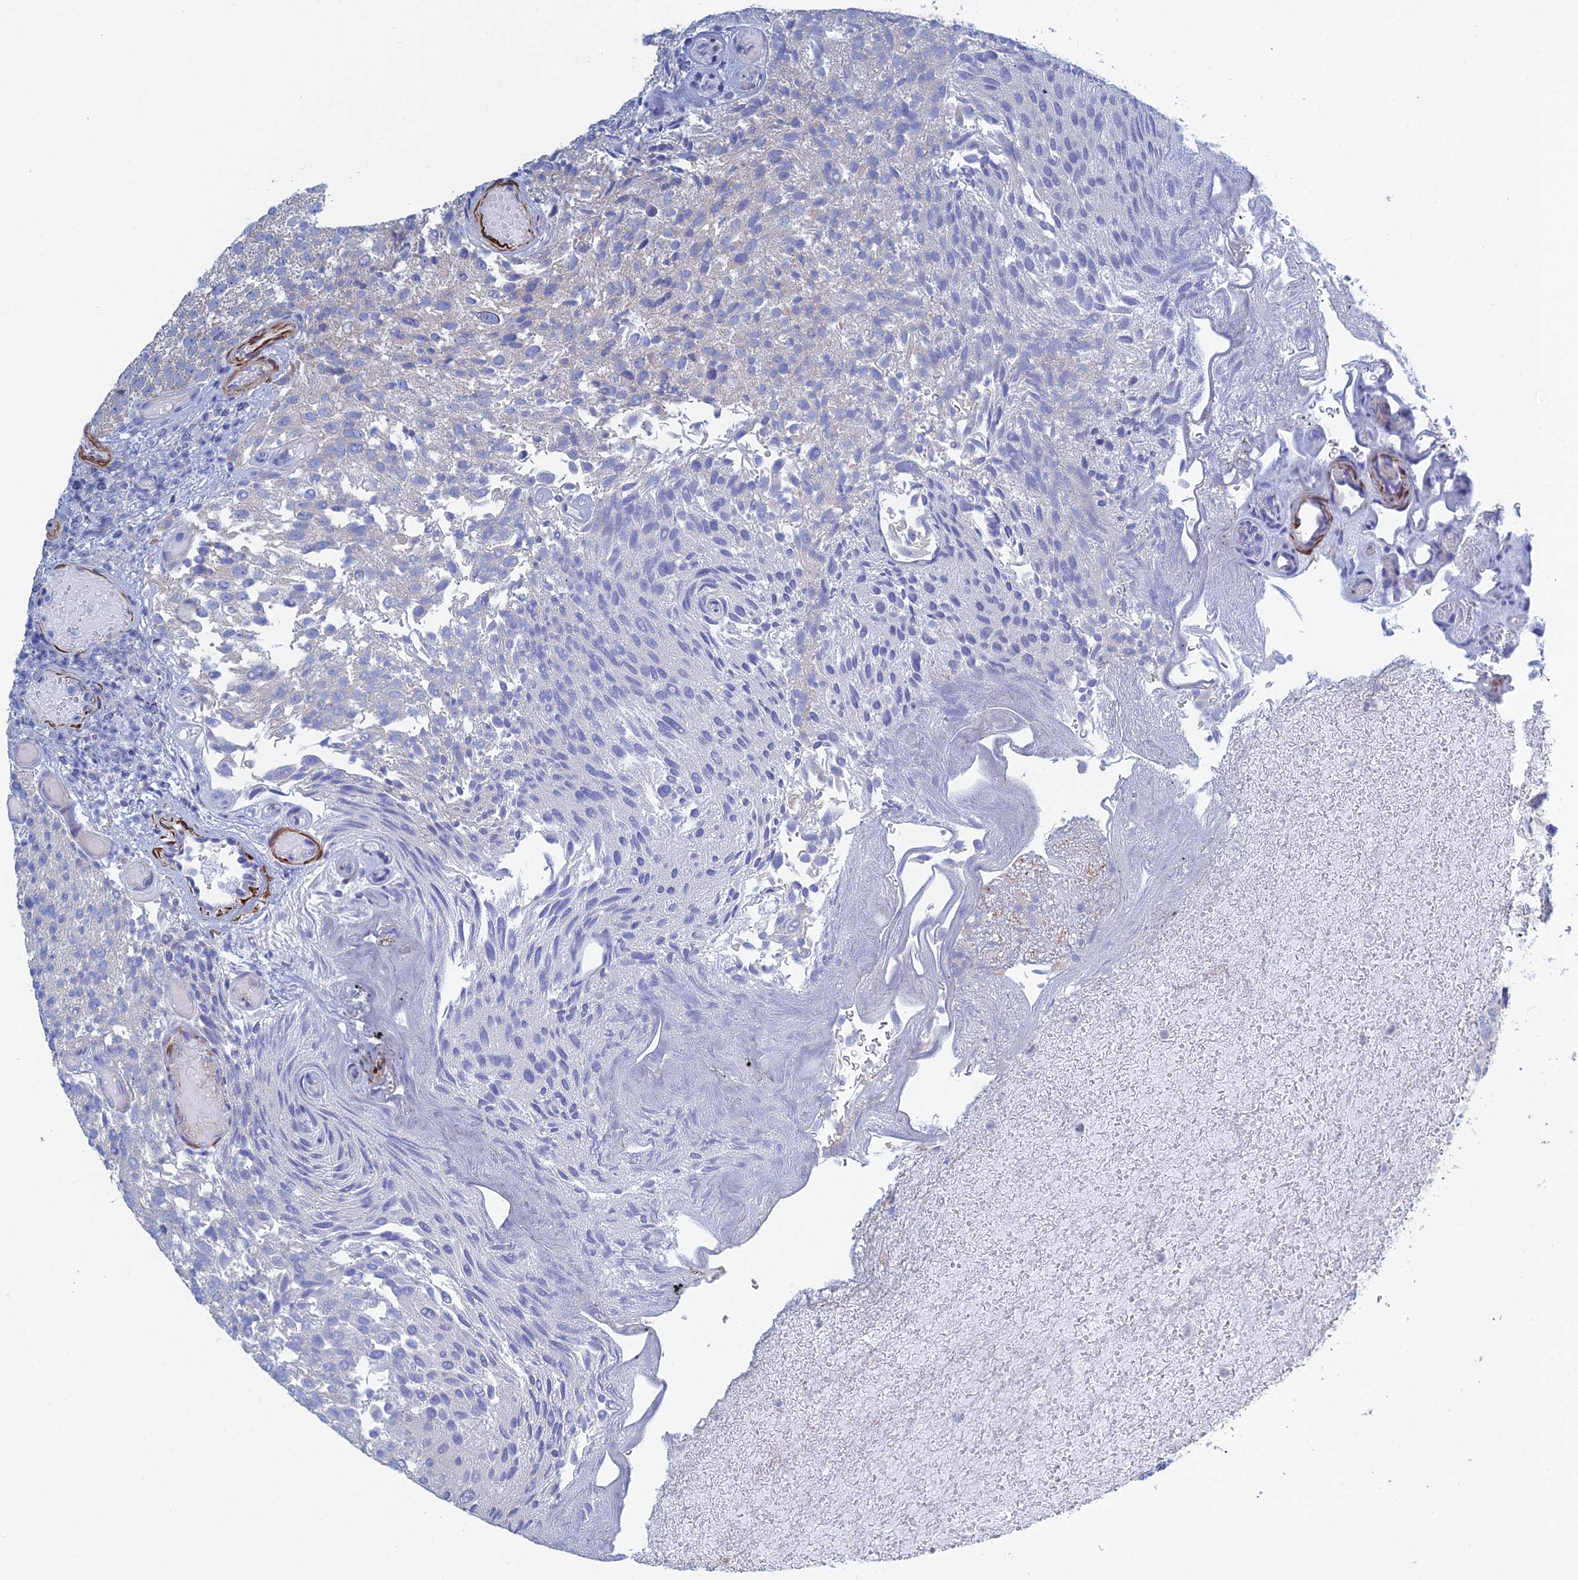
{"staining": {"intensity": "negative", "quantity": "none", "location": "none"}, "tissue": "urothelial cancer", "cell_type": "Tumor cells", "image_type": "cancer", "snomed": [{"axis": "morphology", "description": "Urothelial carcinoma, Low grade"}, {"axis": "topography", "description": "Urinary bladder"}], "caption": "This is a micrograph of IHC staining of urothelial cancer, which shows no positivity in tumor cells.", "gene": "PCDHA8", "patient": {"sex": "male", "age": 78}}